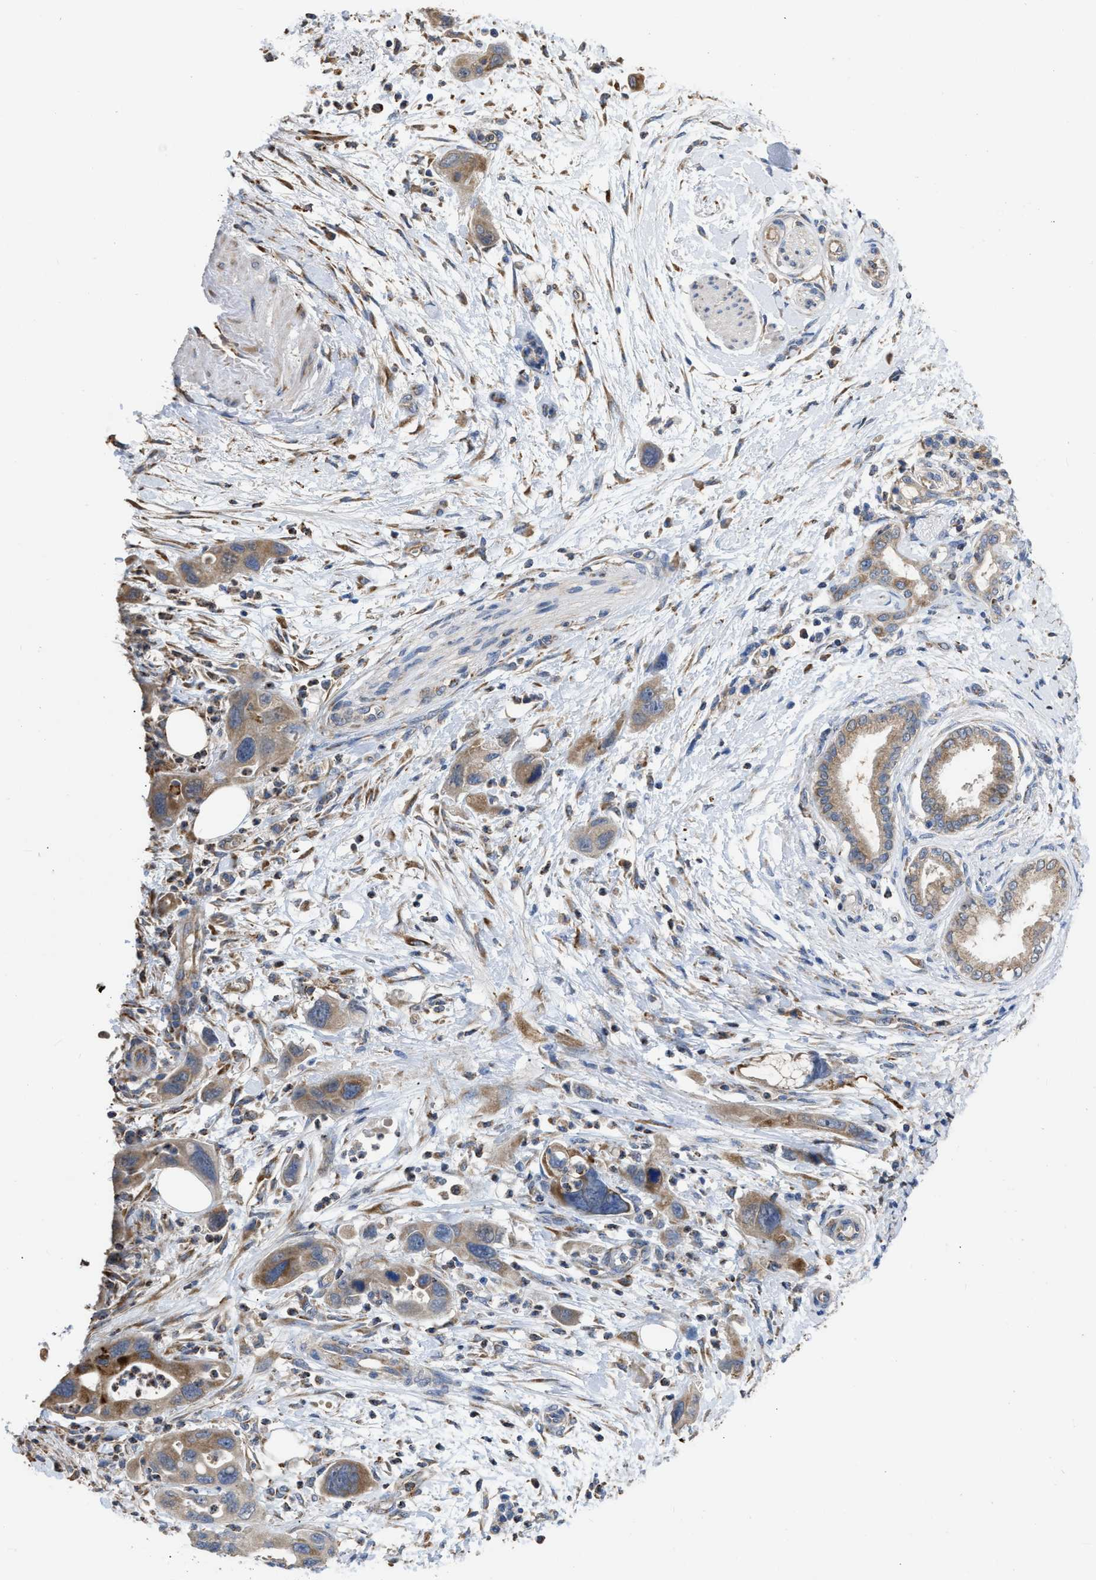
{"staining": {"intensity": "moderate", "quantity": ">75%", "location": "cytoplasmic/membranous"}, "tissue": "pancreatic cancer", "cell_type": "Tumor cells", "image_type": "cancer", "snomed": [{"axis": "morphology", "description": "Normal tissue, NOS"}, {"axis": "morphology", "description": "Adenocarcinoma, NOS"}, {"axis": "topography", "description": "Pancreas"}], "caption": "Approximately >75% of tumor cells in adenocarcinoma (pancreatic) show moderate cytoplasmic/membranous protein expression as visualized by brown immunohistochemical staining.", "gene": "AK2", "patient": {"sex": "female", "age": 71}}